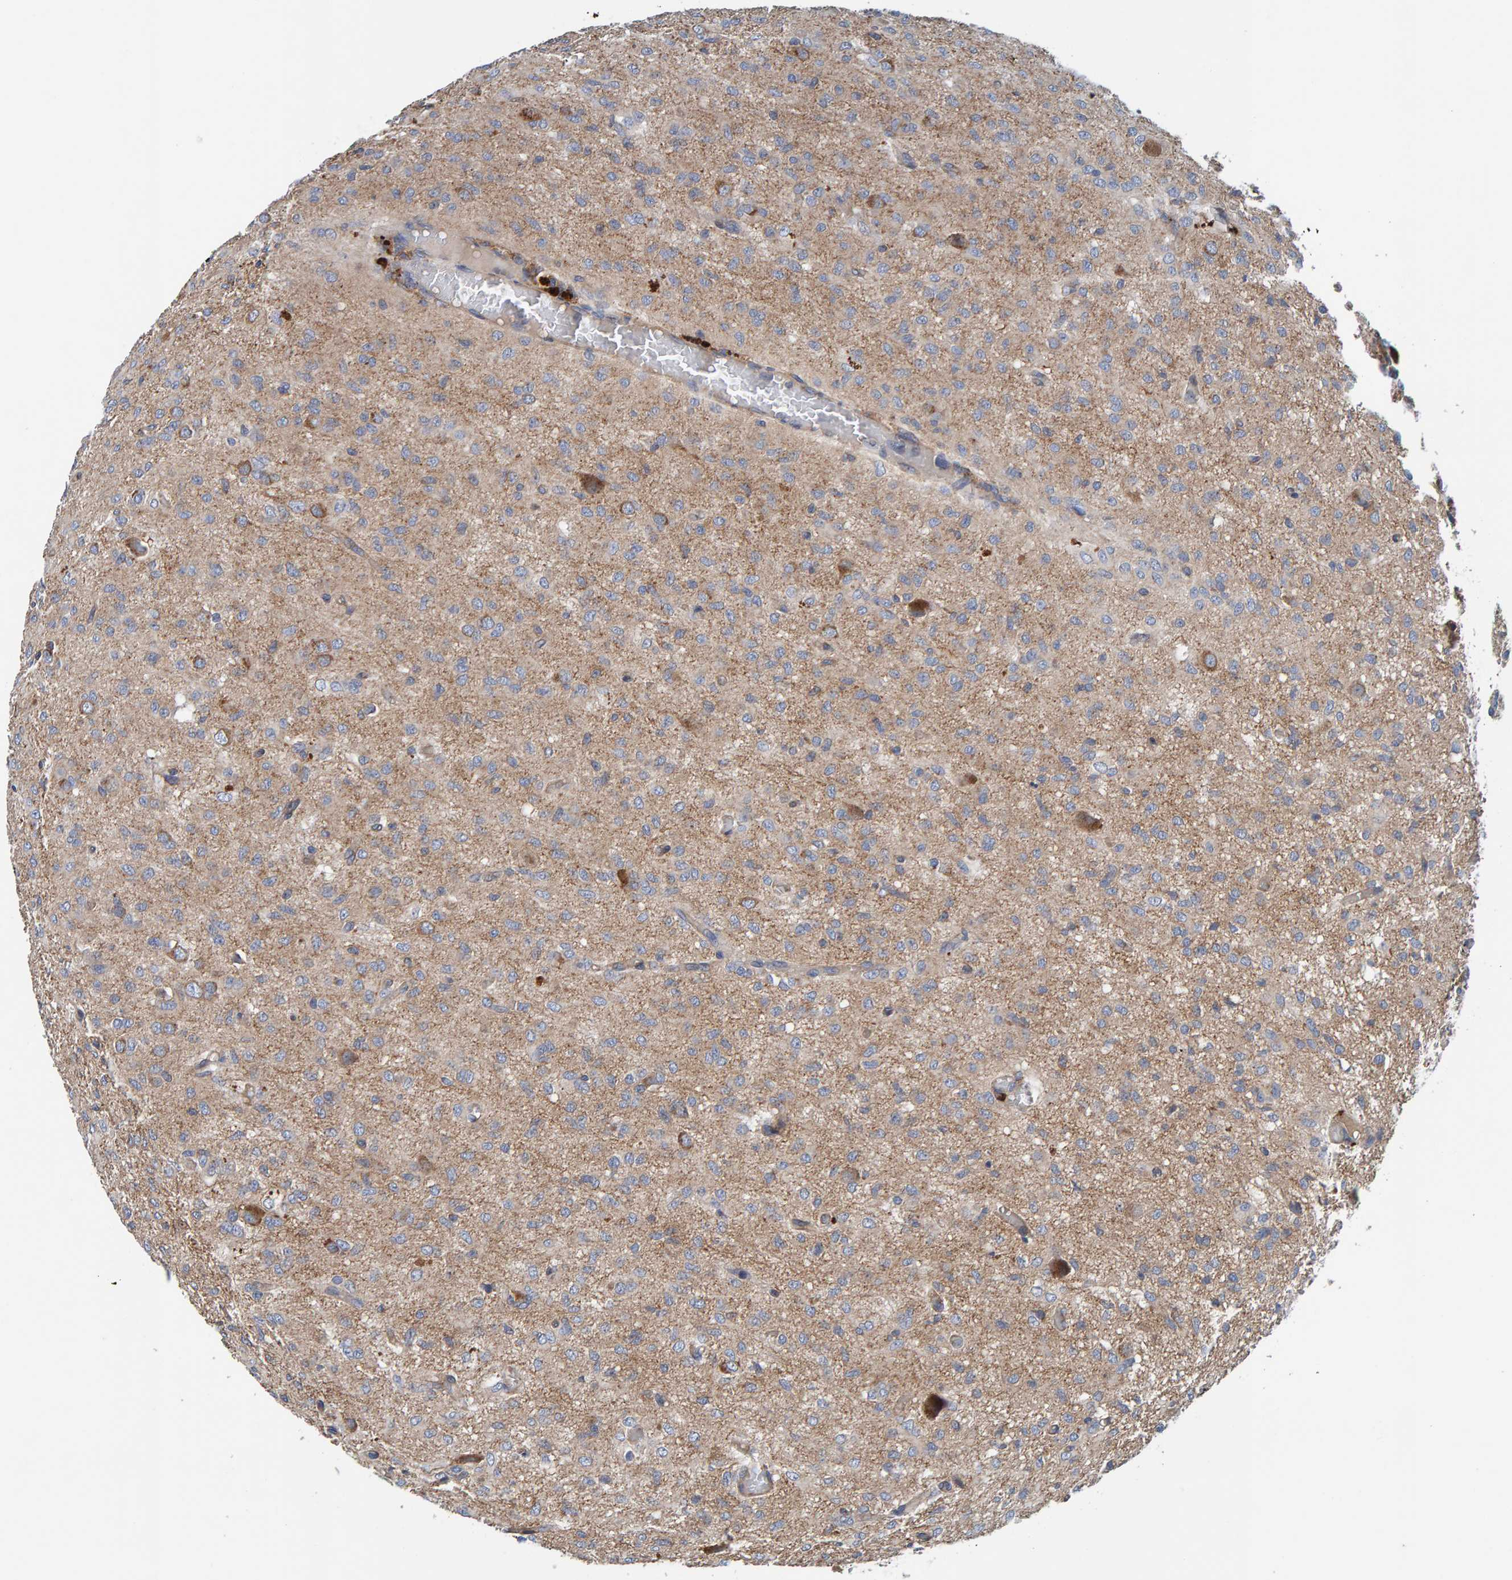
{"staining": {"intensity": "moderate", "quantity": "<25%", "location": "cytoplasmic/membranous"}, "tissue": "glioma", "cell_type": "Tumor cells", "image_type": "cancer", "snomed": [{"axis": "morphology", "description": "Glioma, malignant, High grade"}, {"axis": "topography", "description": "Brain"}], "caption": "High-power microscopy captured an IHC histopathology image of glioma, revealing moderate cytoplasmic/membranous staining in approximately <25% of tumor cells. Using DAB (3,3'-diaminobenzidine) (brown) and hematoxylin (blue) stains, captured at high magnification using brightfield microscopy.", "gene": "MKLN1", "patient": {"sex": "female", "age": 59}}